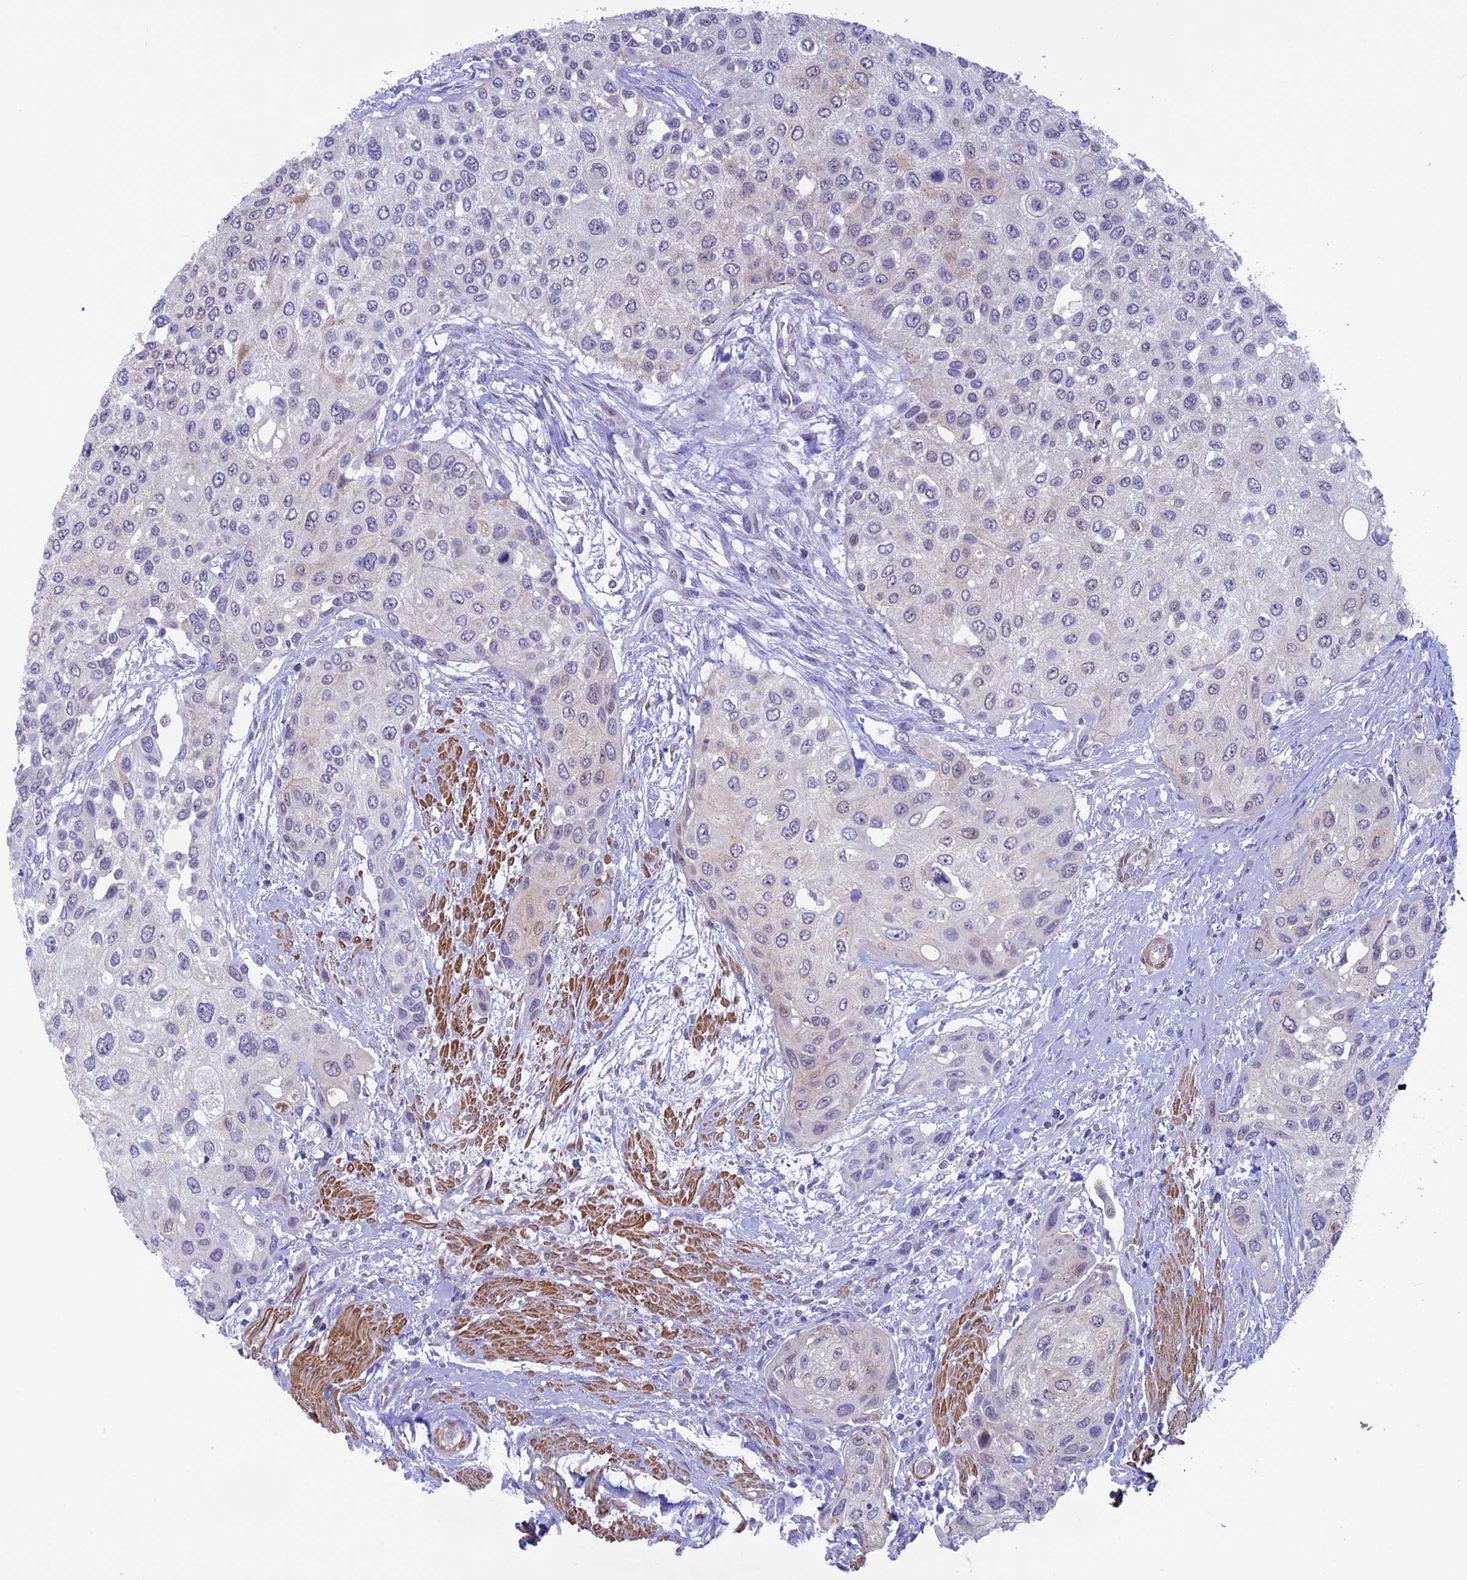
{"staining": {"intensity": "negative", "quantity": "none", "location": "none"}, "tissue": "urothelial cancer", "cell_type": "Tumor cells", "image_type": "cancer", "snomed": [{"axis": "morphology", "description": "Normal tissue, NOS"}, {"axis": "morphology", "description": "Urothelial carcinoma, High grade"}, {"axis": "topography", "description": "Vascular tissue"}, {"axis": "topography", "description": "Urinary bladder"}], "caption": "Micrograph shows no protein staining in tumor cells of urothelial cancer tissue.", "gene": "IGSF6", "patient": {"sex": "female", "age": 56}}